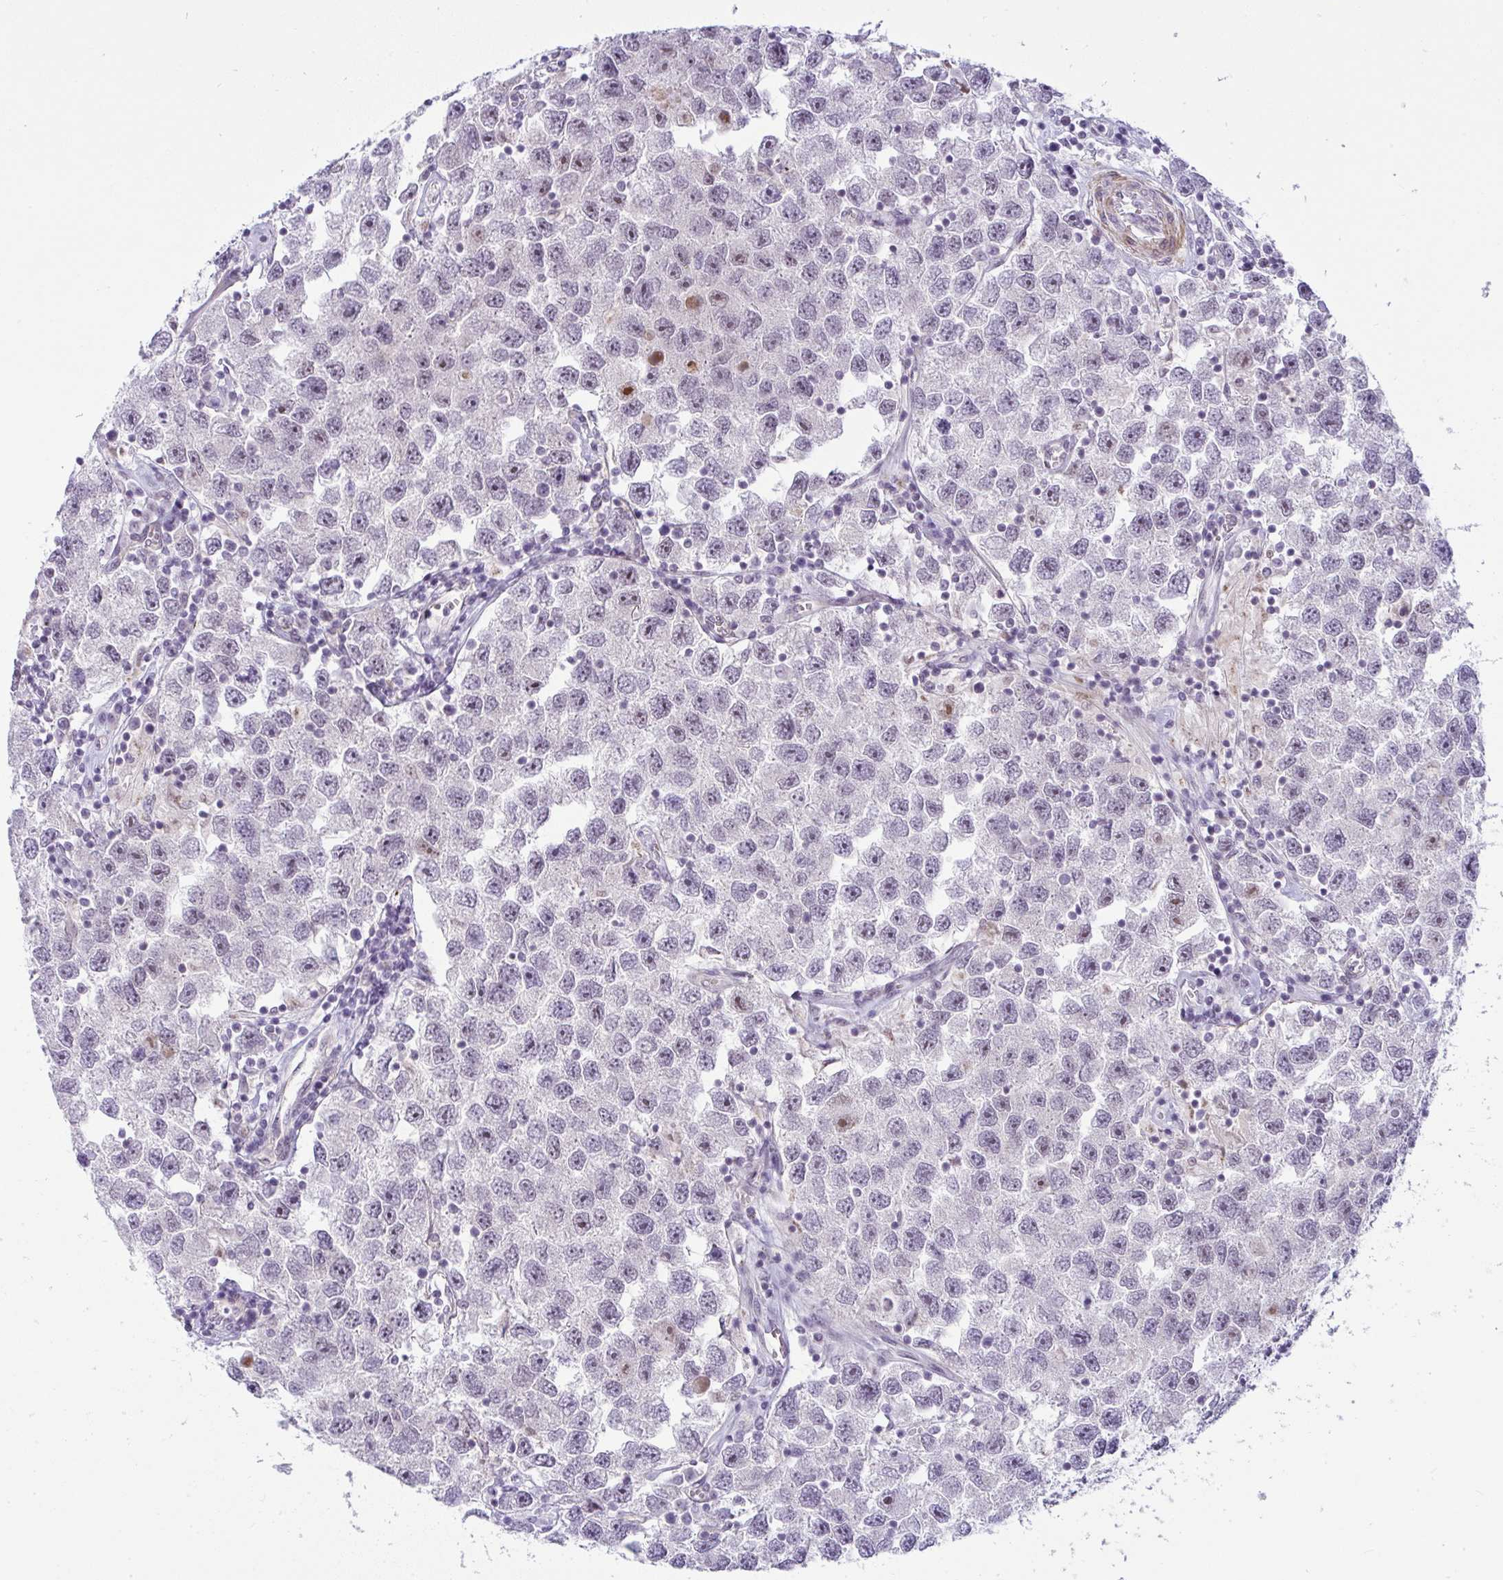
{"staining": {"intensity": "negative", "quantity": "none", "location": "none"}, "tissue": "testis cancer", "cell_type": "Tumor cells", "image_type": "cancer", "snomed": [{"axis": "morphology", "description": "Seminoma, NOS"}, {"axis": "topography", "description": "Testis"}], "caption": "This is an immunohistochemistry photomicrograph of human testis cancer (seminoma). There is no staining in tumor cells.", "gene": "DZIP1", "patient": {"sex": "male", "age": 26}}